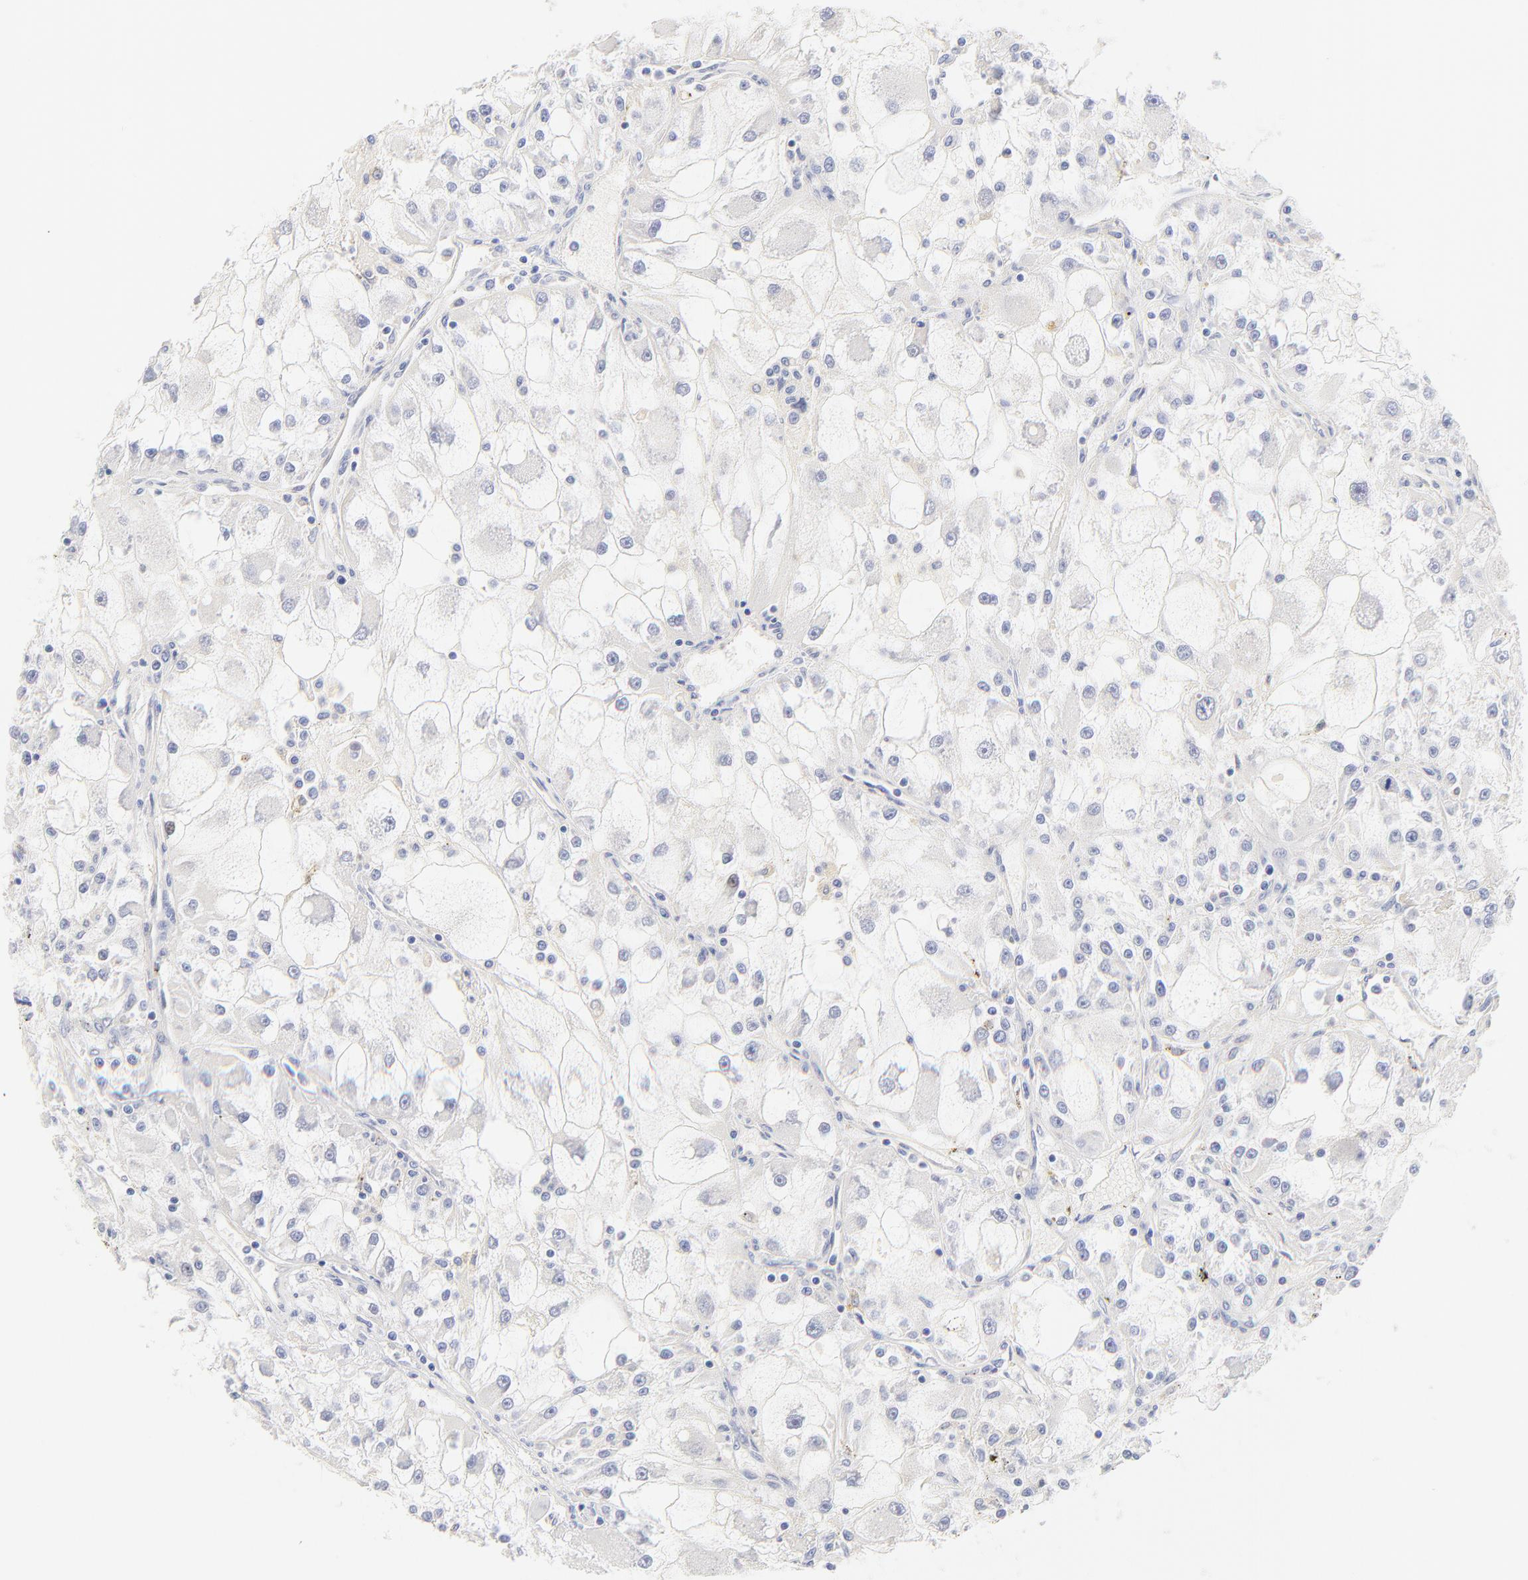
{"staining": {"intensity": "negative", "quantity": "none", "location": "none"}, "tissue": "renal cancer", "cell_type": "Tumor cells", "image_type": "cancer", "snomed": [{"axis": "morphology", "description": "Adenocarcinoma, NOS"}, {"axis": "topography", "description": "Kidney"}], "caption": "IHC photomicrograph of neoplastic tissue: human adenocarcinoma (renal) stained with DAB displays no significant protein expression in tumor cells.", "gene": "SULT4A1", "patient": {"sex": "female", "age": 73}}